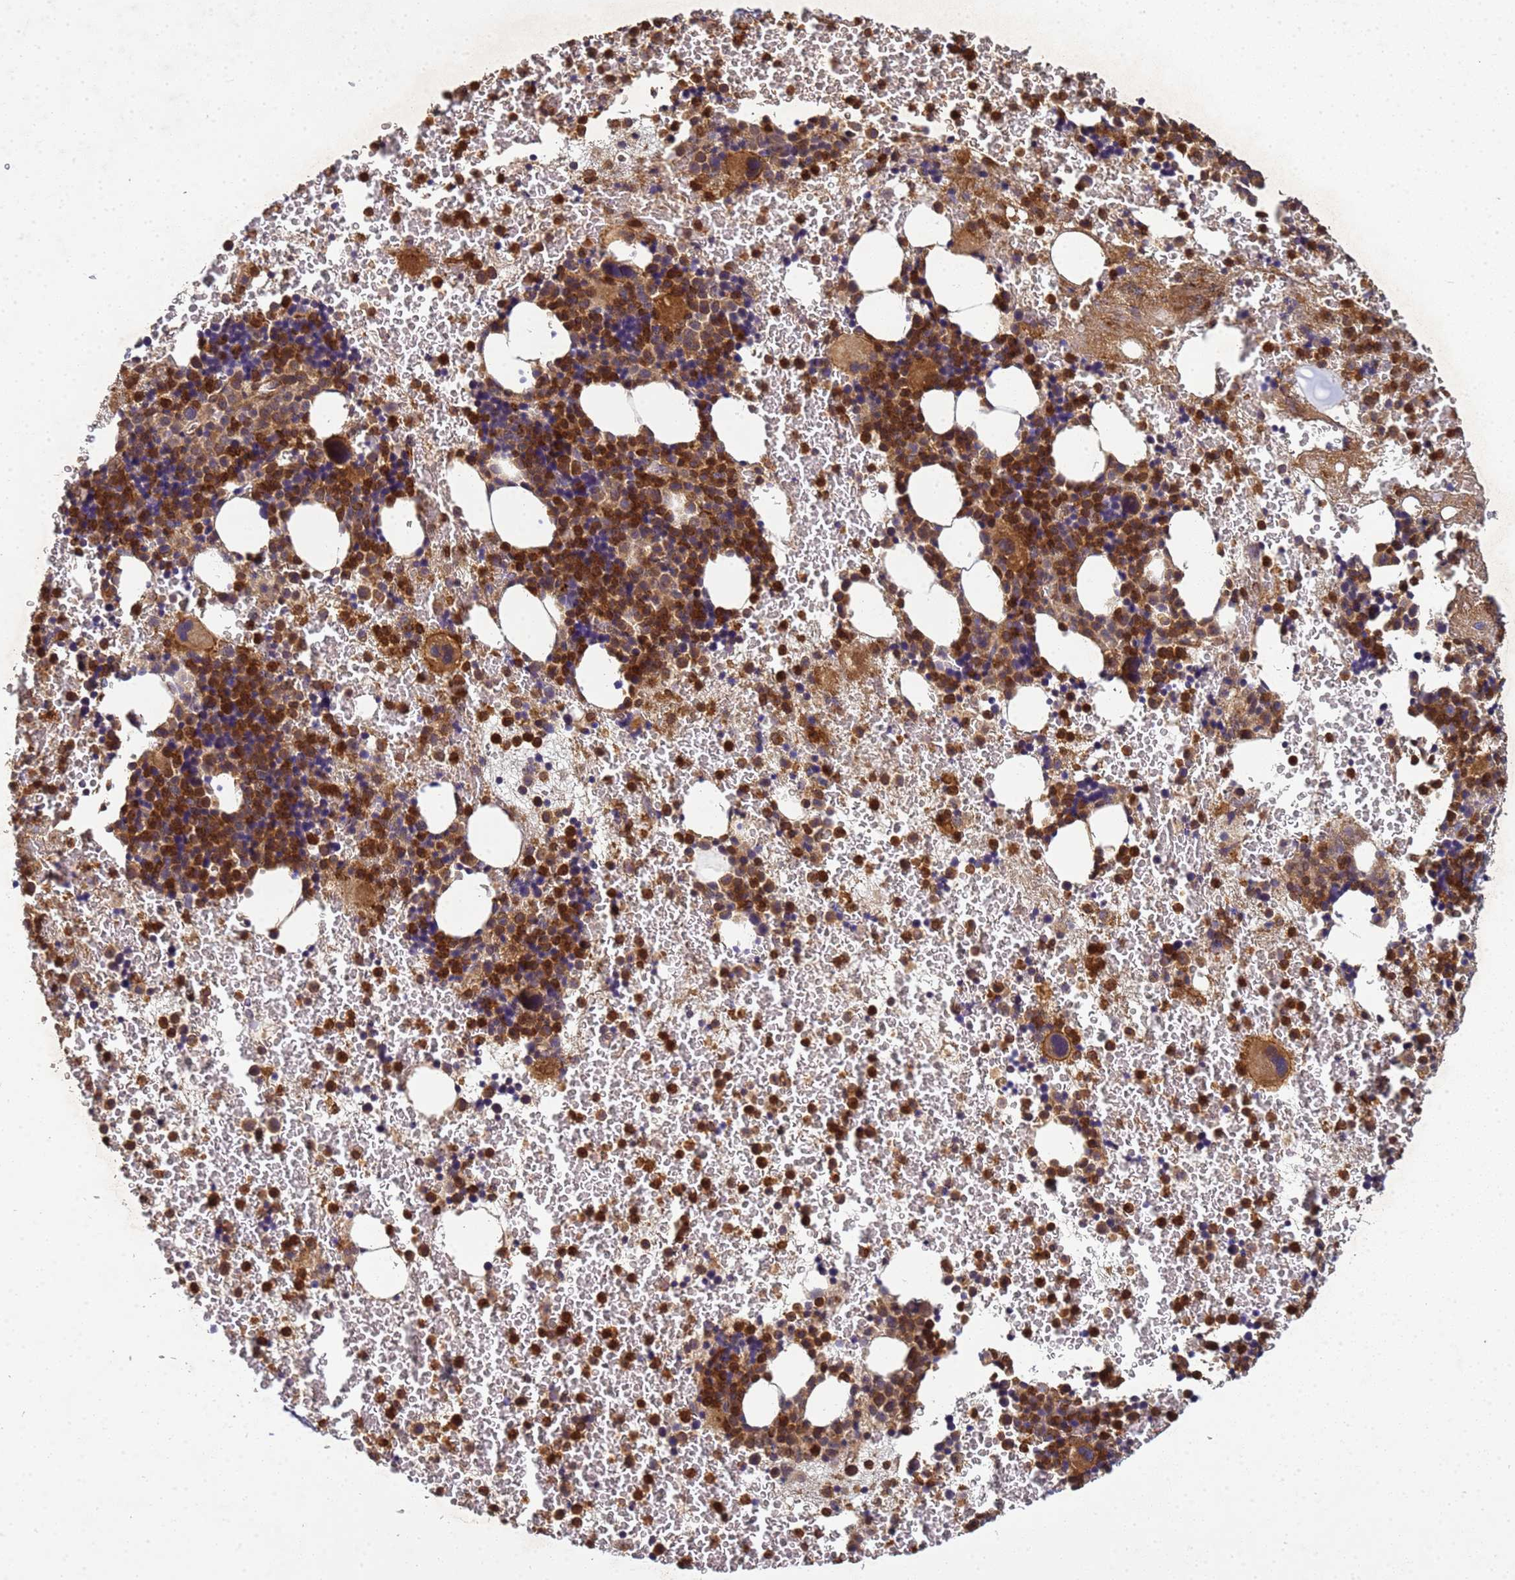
{"staining": {"intensity": "strong", "quantity": "25%-75%", "location": "cytoplasmic/membranous"}, "tissue": "bone marrow", "cell_type": "Hematopoietic cells", "image_type": "normal", "snomed": [{"axis": "morphology", "description": "Normal tissue, NOS"}, {"axis": "topography", "description": "Bone marrow"}], "caption": "Strong cytoplasmic/membranous positivity is seen in about 25%-75% of hematopoietic cells in unremarkable bone marrow.", "gene": "C8orf34", "patient": {"sex": "male", "age": 11}}